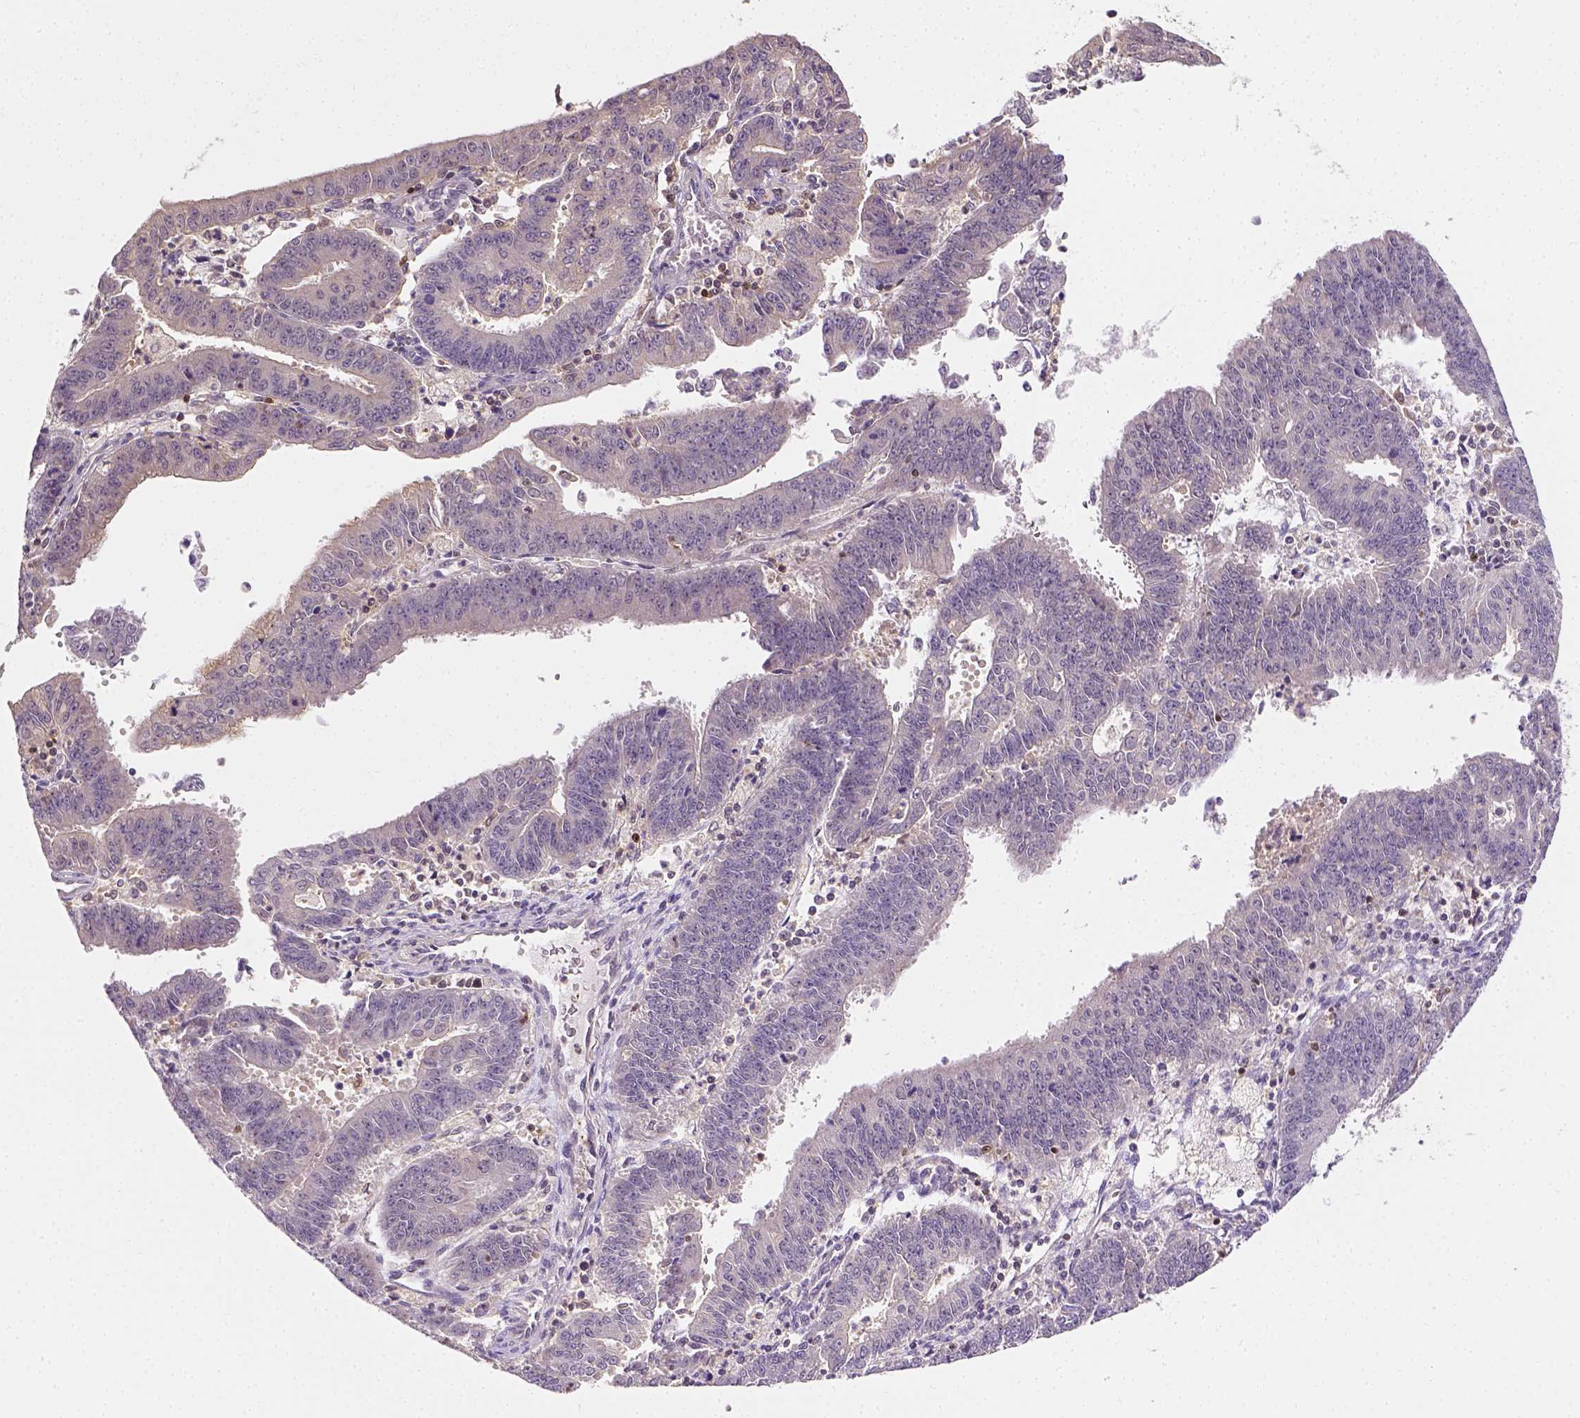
{"staining": {"intensity": "negative", "quantity": "none", "location": "none"}, "tissue": "endometrial cancer", "cell_type": "Tumor cells", "image_type": "cancer", "snomed": [{"axis": "morphology", "description": "Adenocarcinoma, NOS"}, {"axis": "topography", "description": "Endometrium"}], "caption": "Protein analysis of endometrial cancer (adenocarcinoma) shows no significant expression in tumor cells.", "gene": "MATK", "patient": {"sex": "female", "age": 73}}